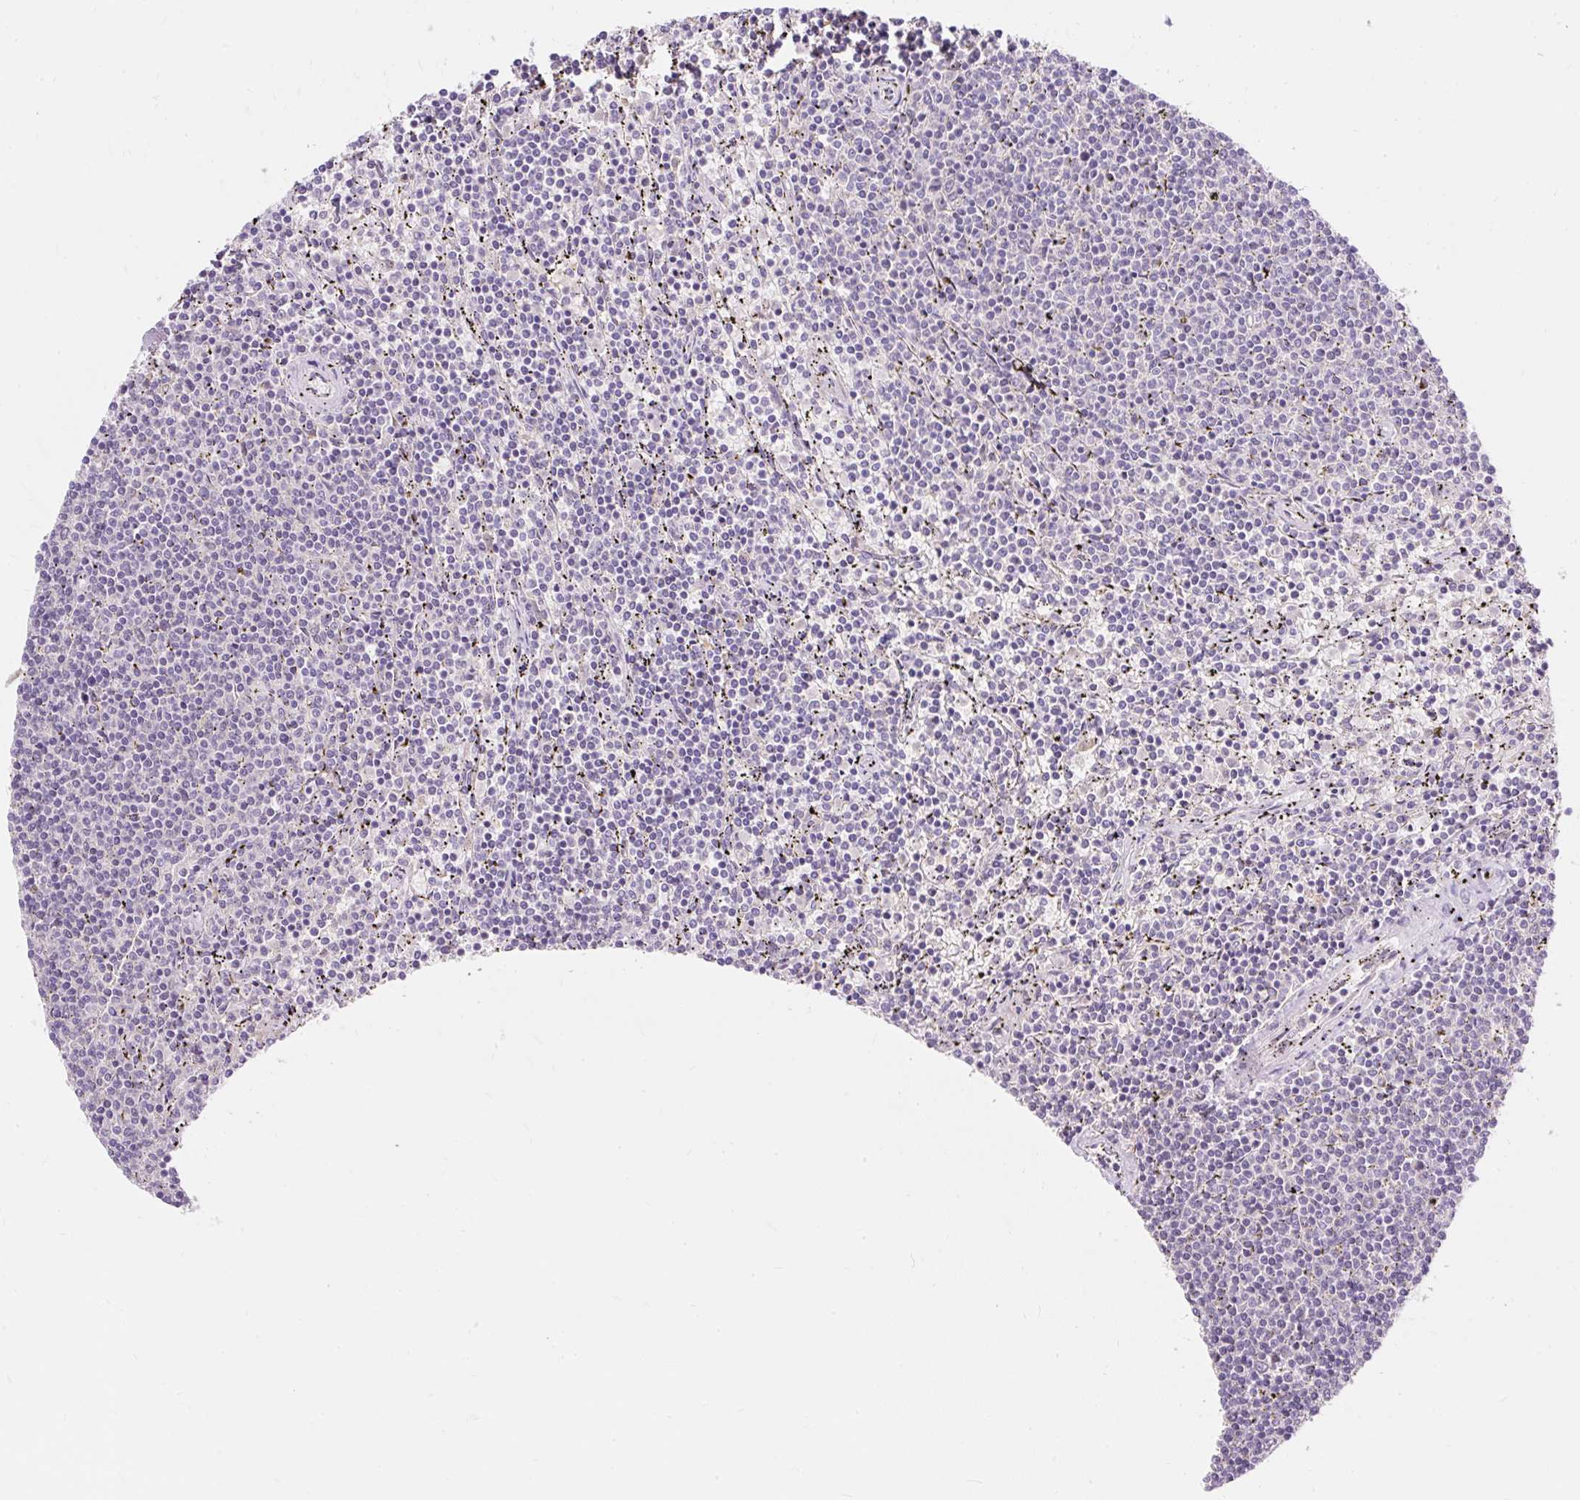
{"staining": {"intensity": "negative", "quantity": "none", "location": "none"}, "tissue": "lymphoma", "cell_type": "Tumor cells", "image_type": "cancer", "snomed": [{"axis": "morphology", "description": "Malignant lymphoma, non-Hodgkin's type, Low grade"}, {"axis": "topography", "description": "Spleen"}], "caption": "Tumor cells show no significant protein staining in lymphoma.", "gene": "SEC63", "patient": {"sex": "female", "age": 50}}